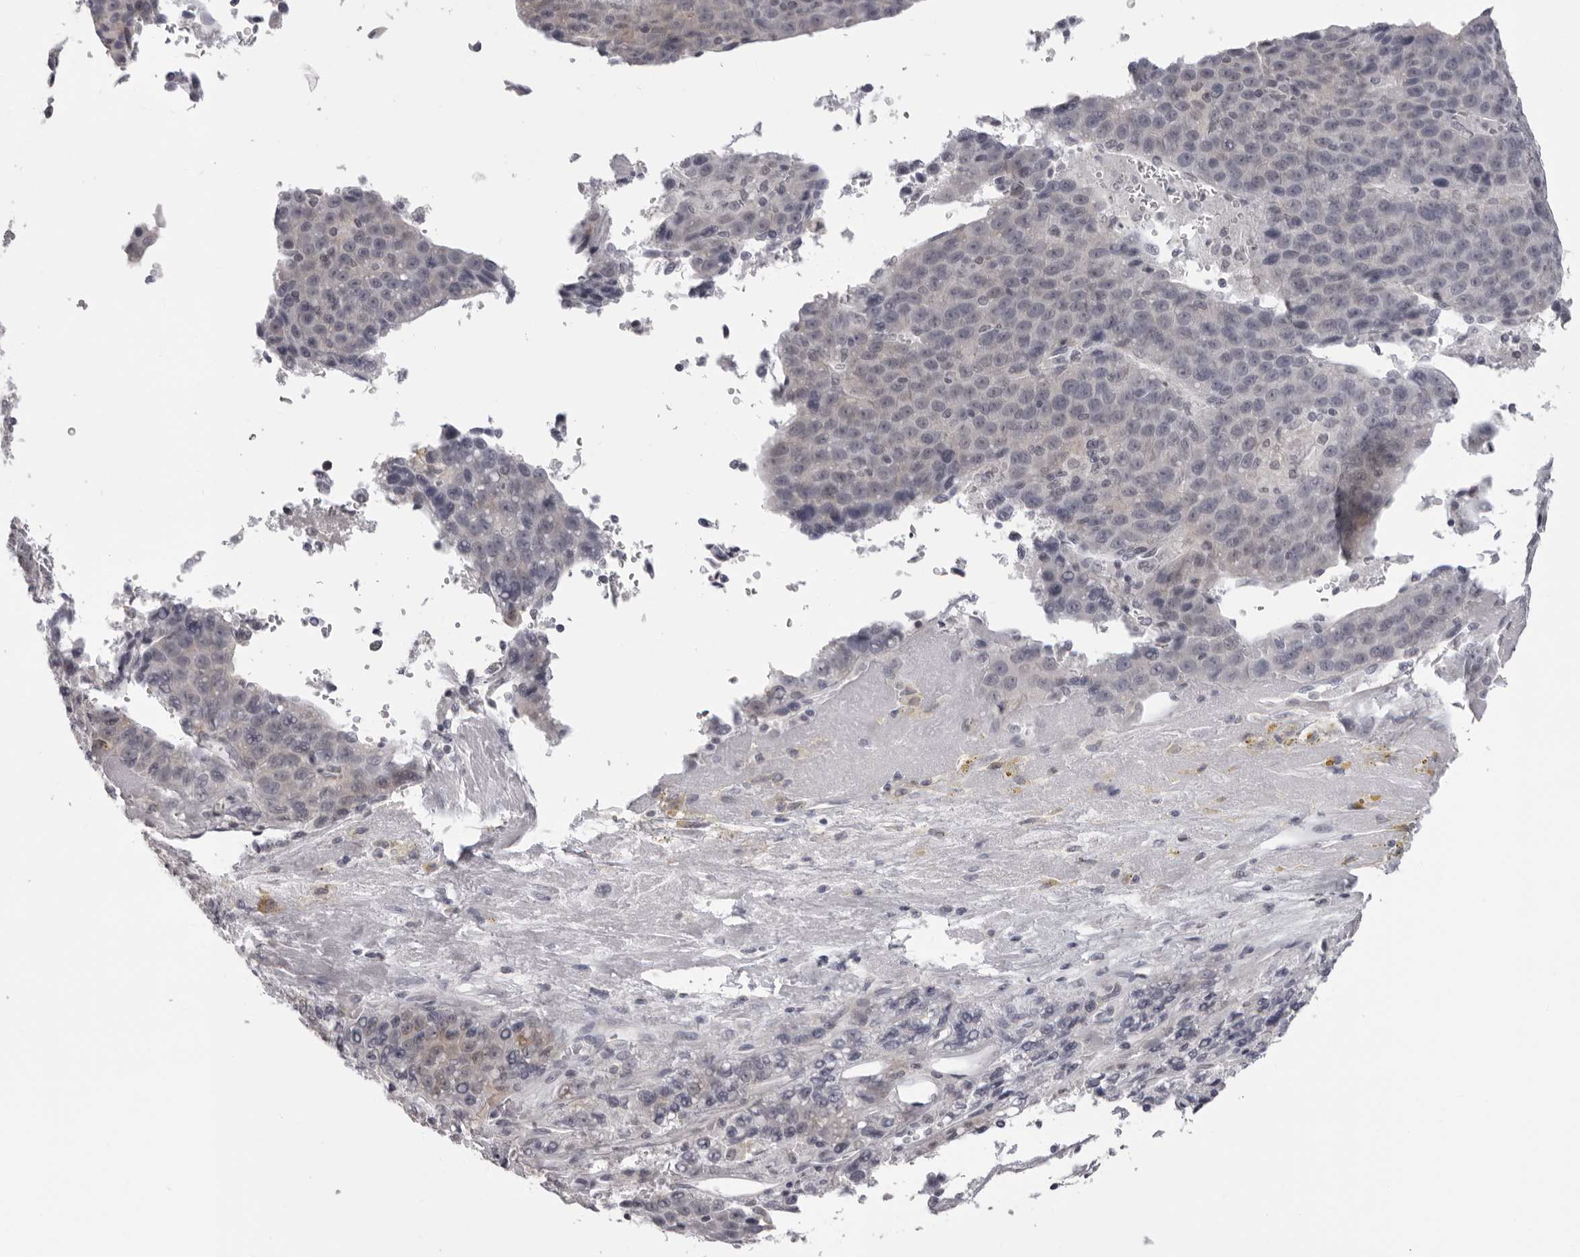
{"staining": {"intensity": "negative", "quantity": "none", "location": "none"}, "tissue": "liver cancer", "cell_type": "Tumor cells", "image_type": "cancer", "snomed": [{"axis": "morphology", "description": "Carcinoma, Hepatocellular, NOS"}, {"axis": "topography", "description": "Liver"}], "caption": "The IHC photomicrograph has no significant staining in tumor cells of hepatocellular carcinoma (liver) tissue.", "gene": "DNALI1", "patient": {"sex": "female", "age": 53}}